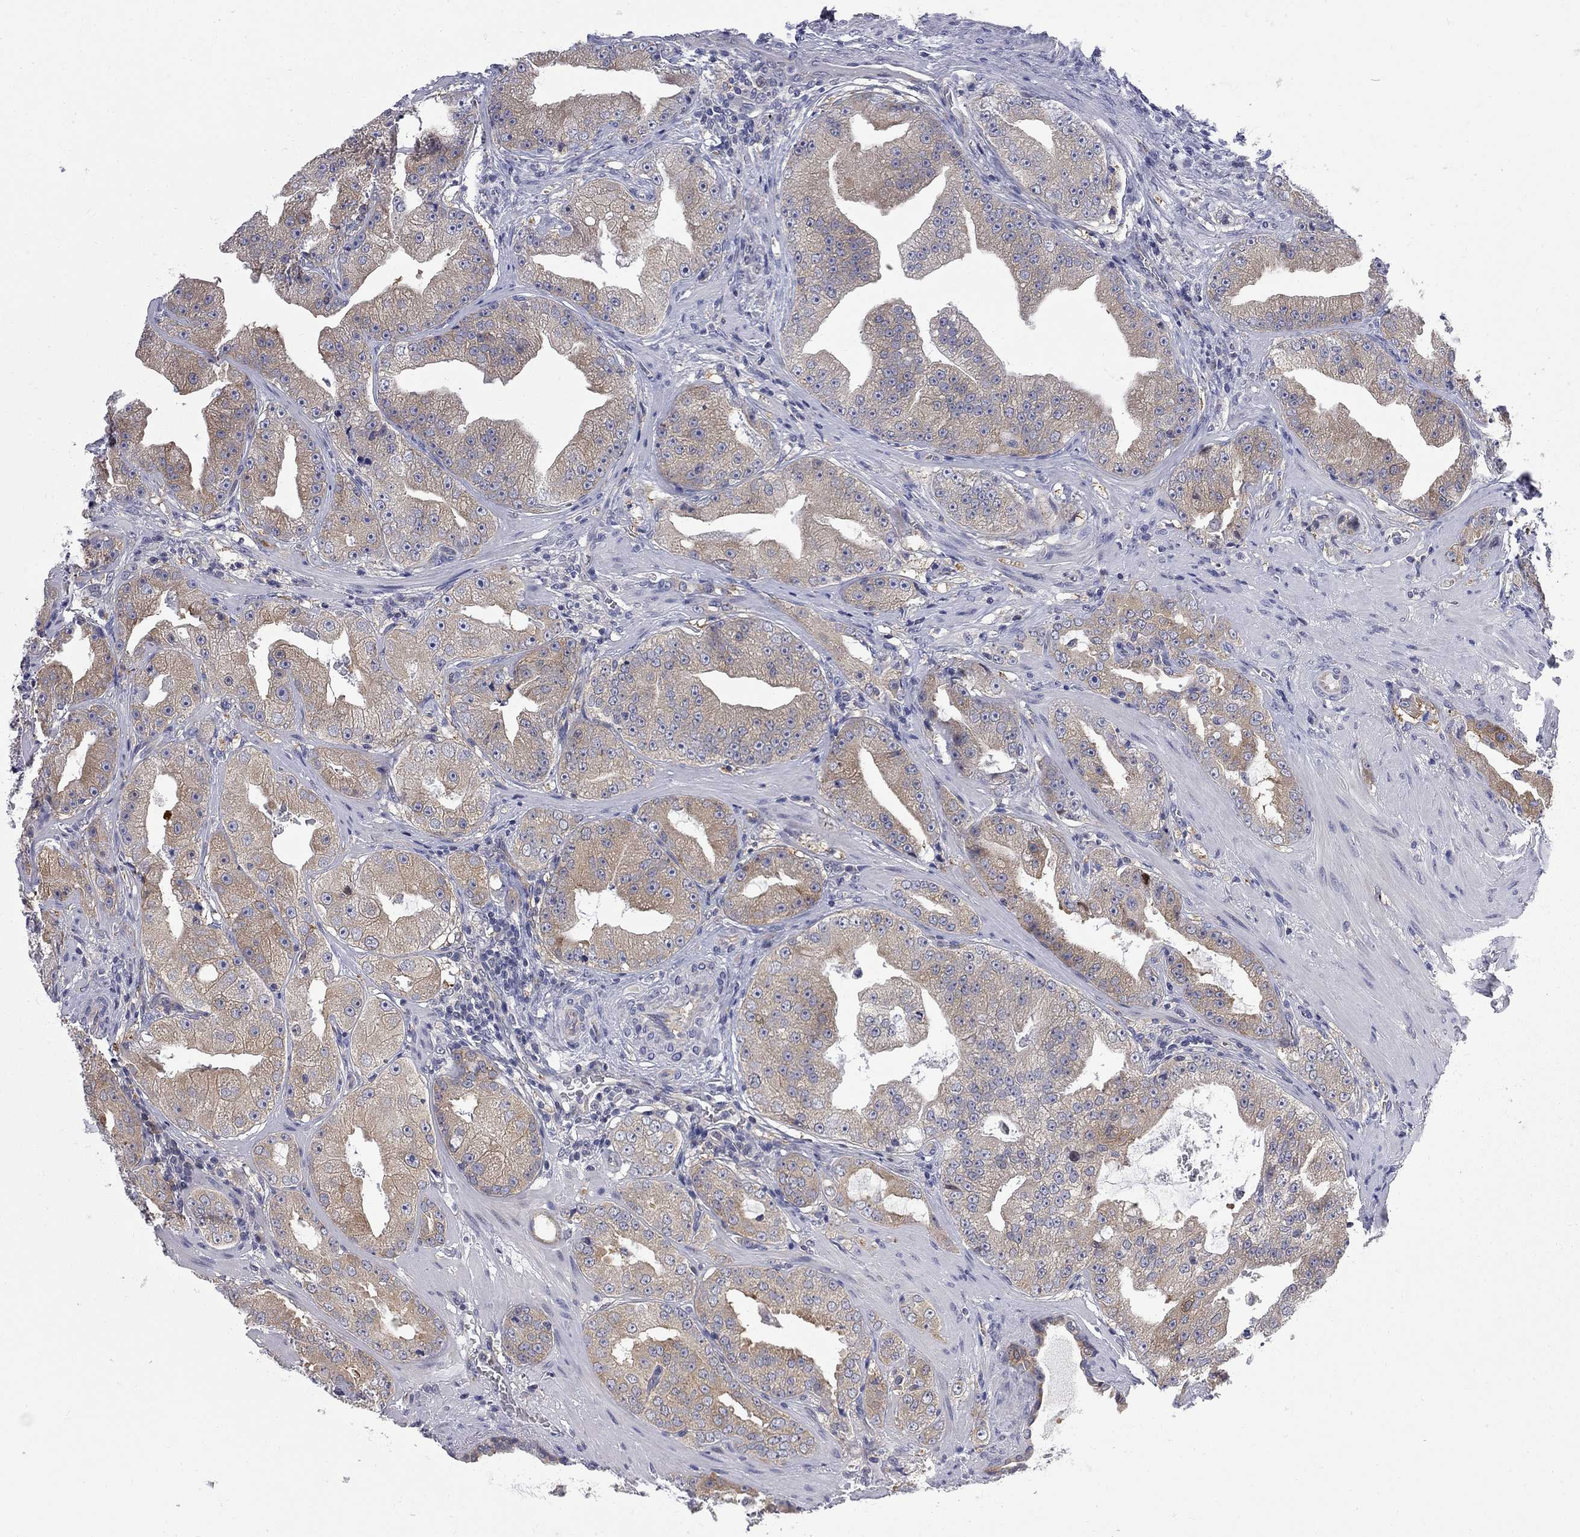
{"staining": {"intensity": "moderate", "quantity": "<25%", "location": "cytoplasmic/membranous"}, "tissue": "prostate cancer", "cell_type": "Tumor cells", "image_type": "cancer", "snomed": [{"axis": "morphology", "description": "Adenocarcinoma, Low grade"}, {"axis": "topography", "description": "Prostate"}], "caption": "Low-grade adenocarcinoma (prostate) tissue reveals moderate cytoplasmic/membranous expression in approximately <25% of tumor cells (IHC, brightfield microscopy, high magnification).", "gene": "GALNT8", "patient": {"sex": "male", "age": 62}}